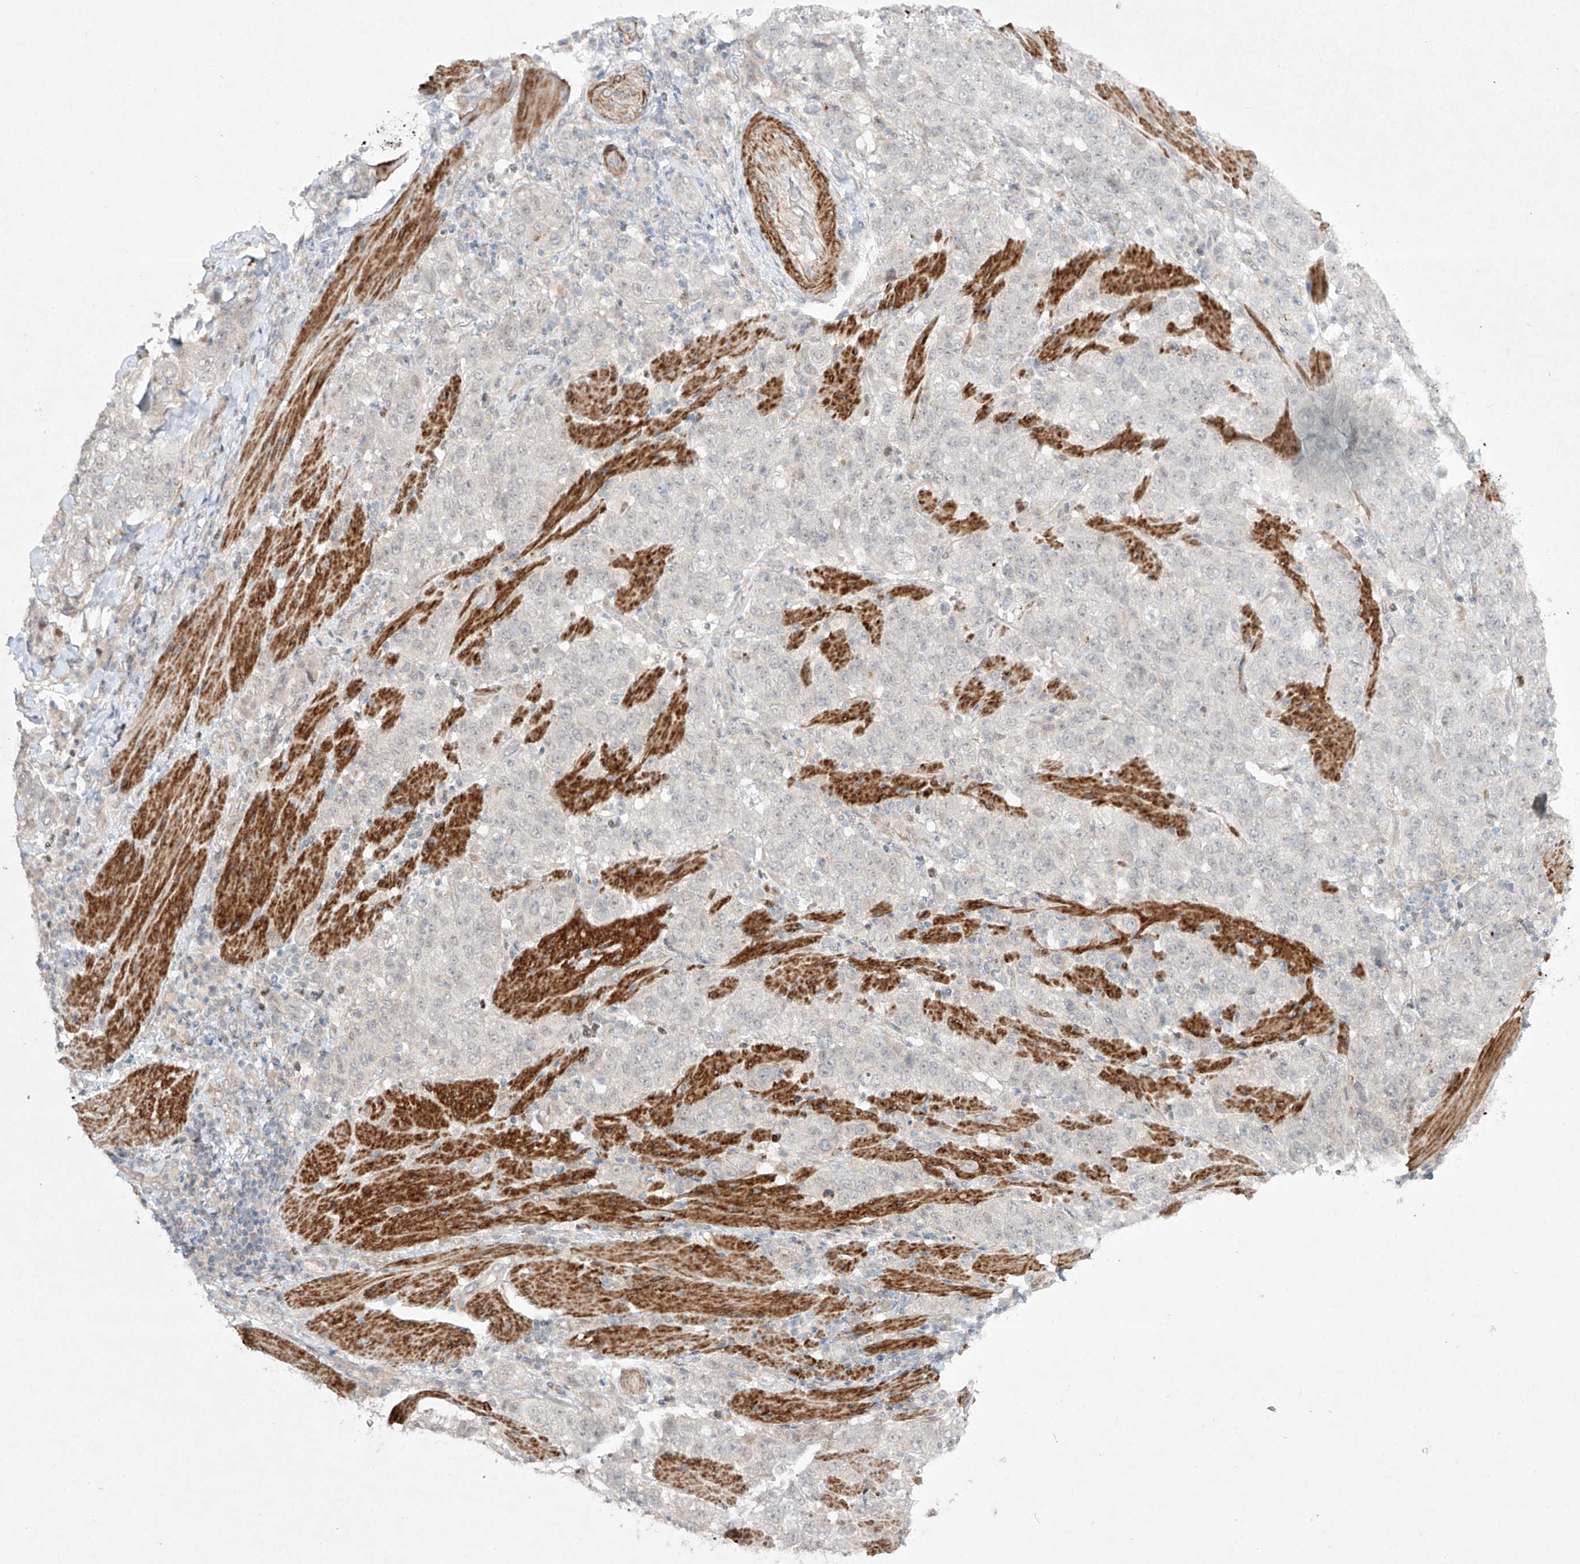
{"staining": {"intensity": "negative", "quantity": "none", "location": "none"}, "tissue": "stomach cancer", "cell_type": "Tumor cells", "image_type": "cancer", "snomed": [{"axis": "morphology", "description": "Adenocarcinoma, NOS"}, {"axis": "topography", "description": "Stomach"}], "caption": "The IHC micrograph has no significant positivity in tumor cells of stomach cancer tissue.", "gene": "KDM1B", "patient": {"sex": "male", "age": 48}}